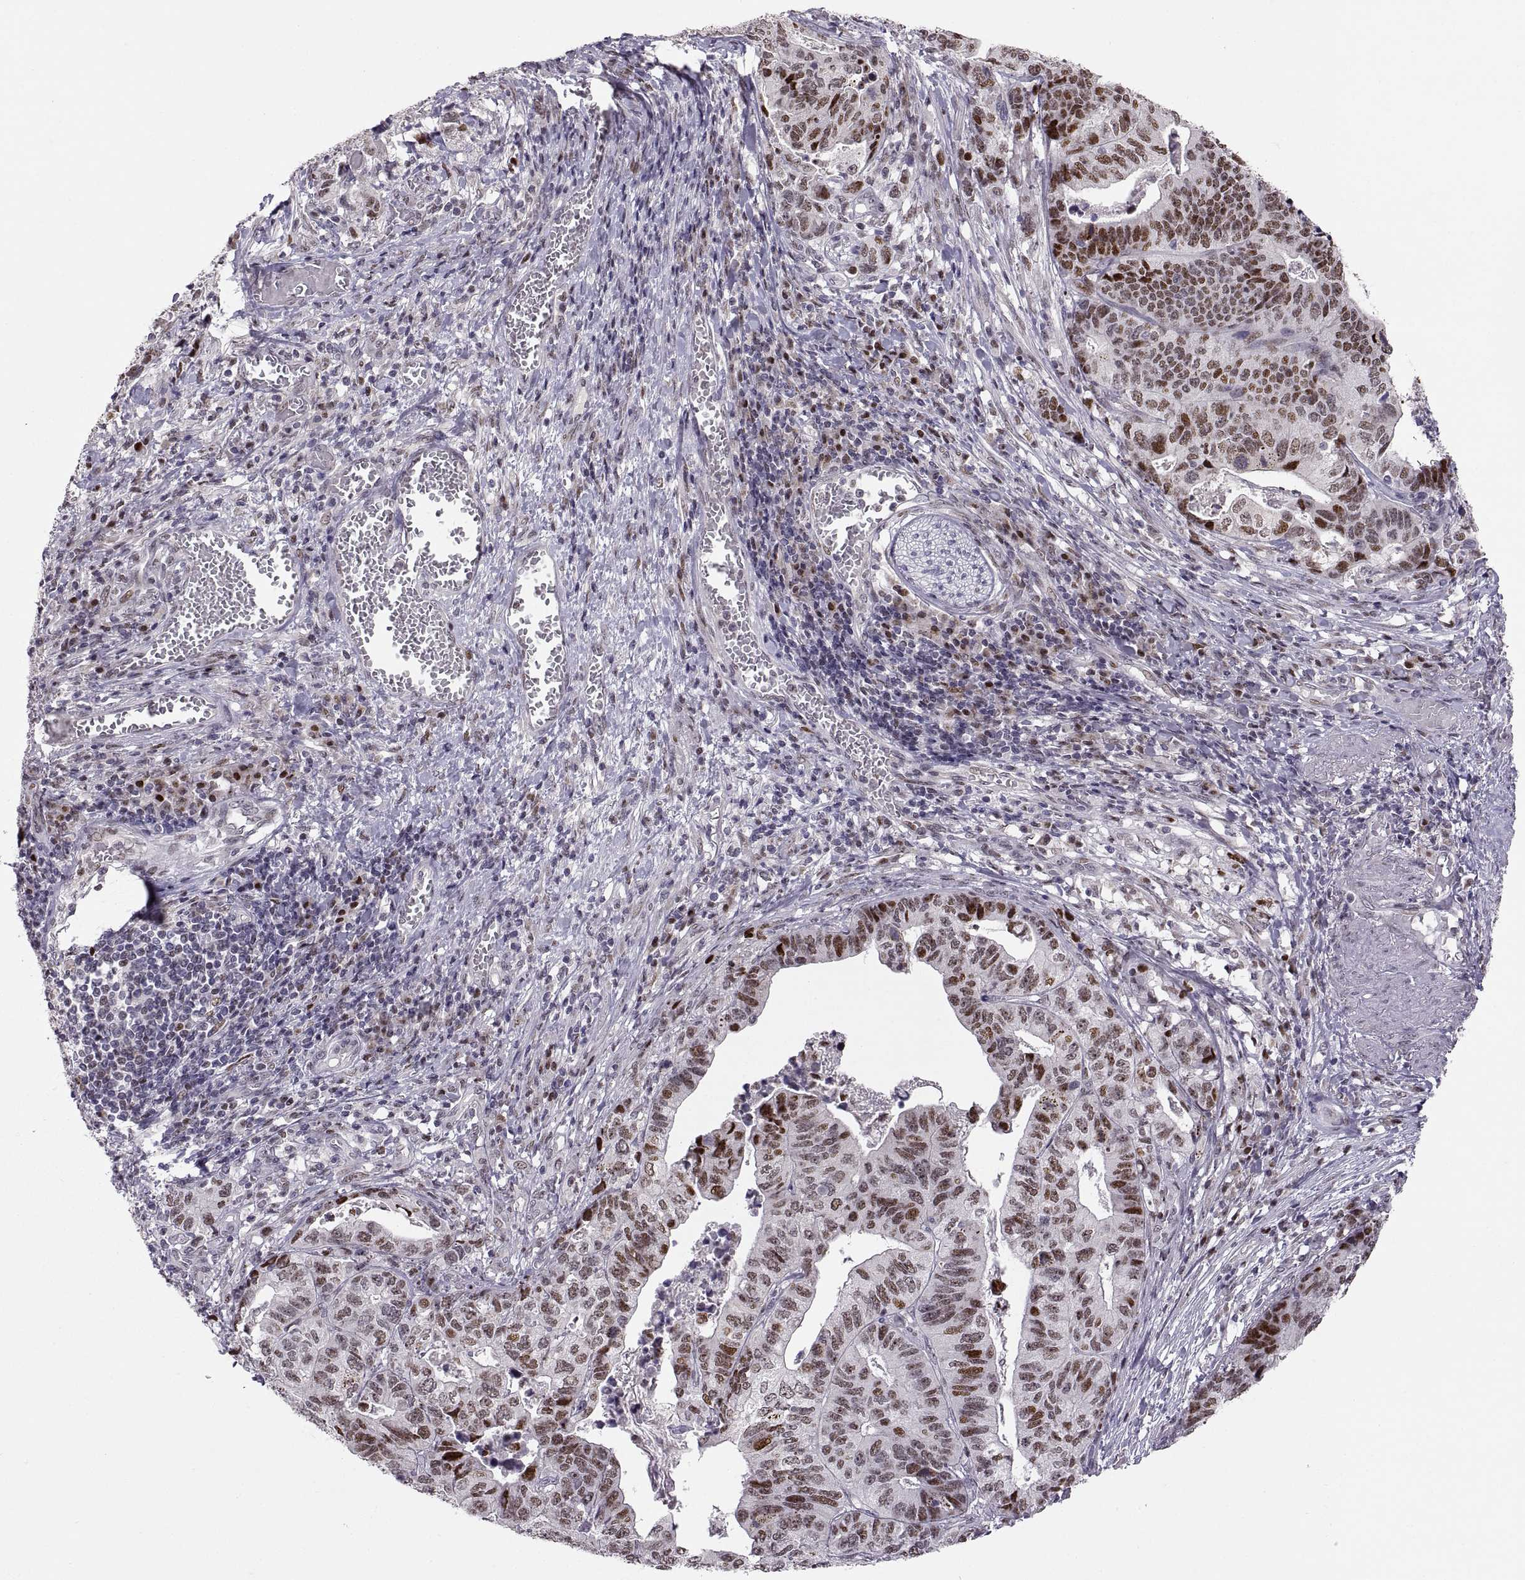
{"staining": {"intensity": "strong", "quantity": ">75%", "location": "nuclear"}, "tissue": "stomach cancer", "cell_type": "Tumor cells", "image_type": "cancer", "snomed": [{"axis": "morphology", "description": "Adenocarcinoma, NOS"}, {"axis": "topography", "description": "Stomach, upper"}], "caption": "DAB immunohistochemical staining of human stomach adenocarcinoma displays strong nuclear protein expression in about >75% of tumor cells.", "gene": "SNAI1", "patient": {"sex": "female", "age": 67}}